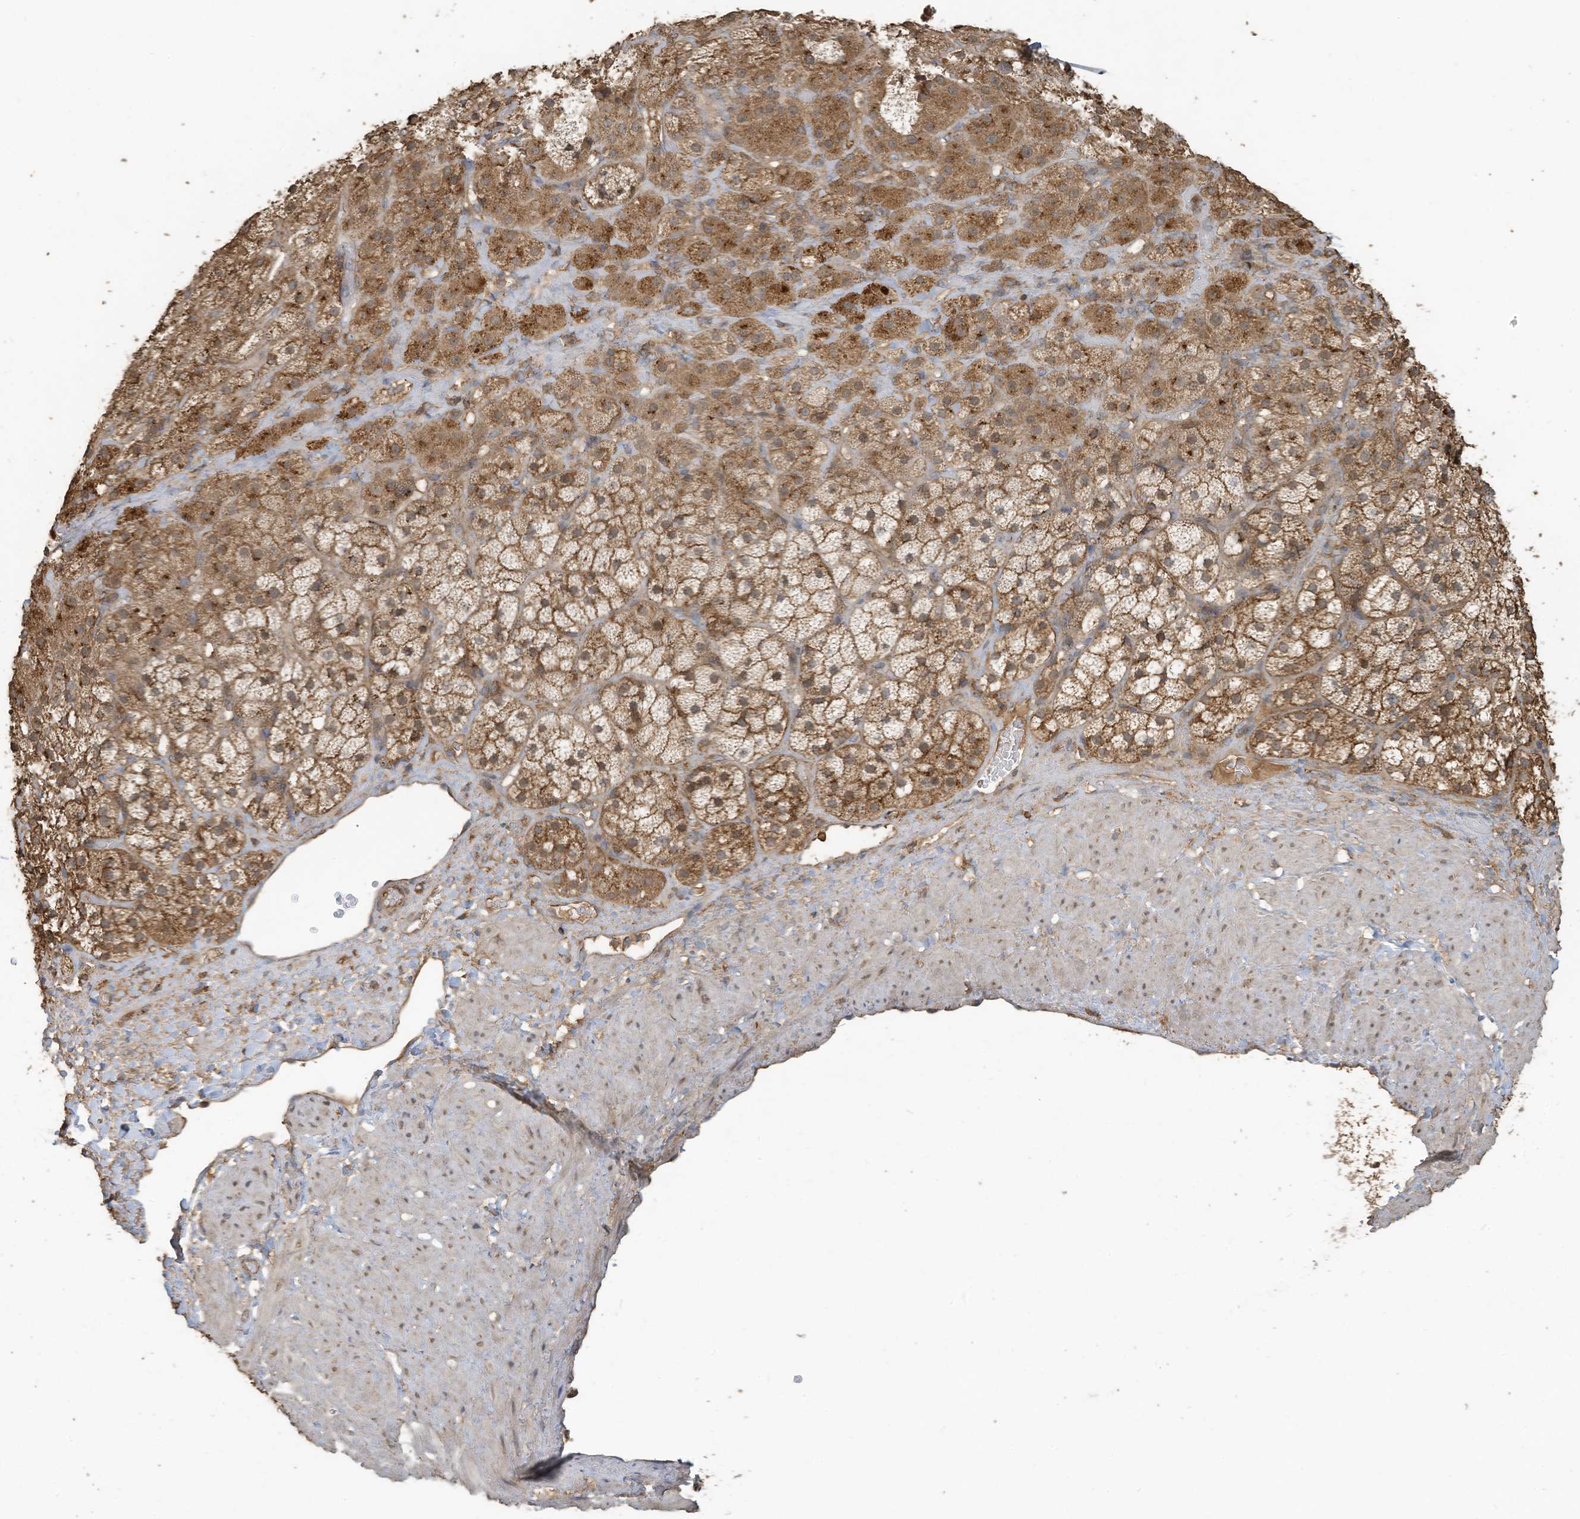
{"staining": {"intensity": "moderate", "quantity": ">75%", "location": "cytoplasmic/membranous"}, "tissue": "adrenal gland", "cell_type": "Glandular cells", "image_type": "normal", "snomed": [{"axis": "morphology", "description": "Normal tissue, NOS"}, {"axis": "topography", "description": "Adrenal gland"}], "caption": "High-magnification brightfield microscopy of unremarkable adrenal gland stained with DAB (3,3'-diaminobenzidine) (brown) and counterstained with hematoxylin (blue). glandular cells exhibit moderate cytoplasmic/membranous staining is appreciated in approximately>75% of cells.", "gene": "COX10", "patient": {"sex": "male", "age": 57}}